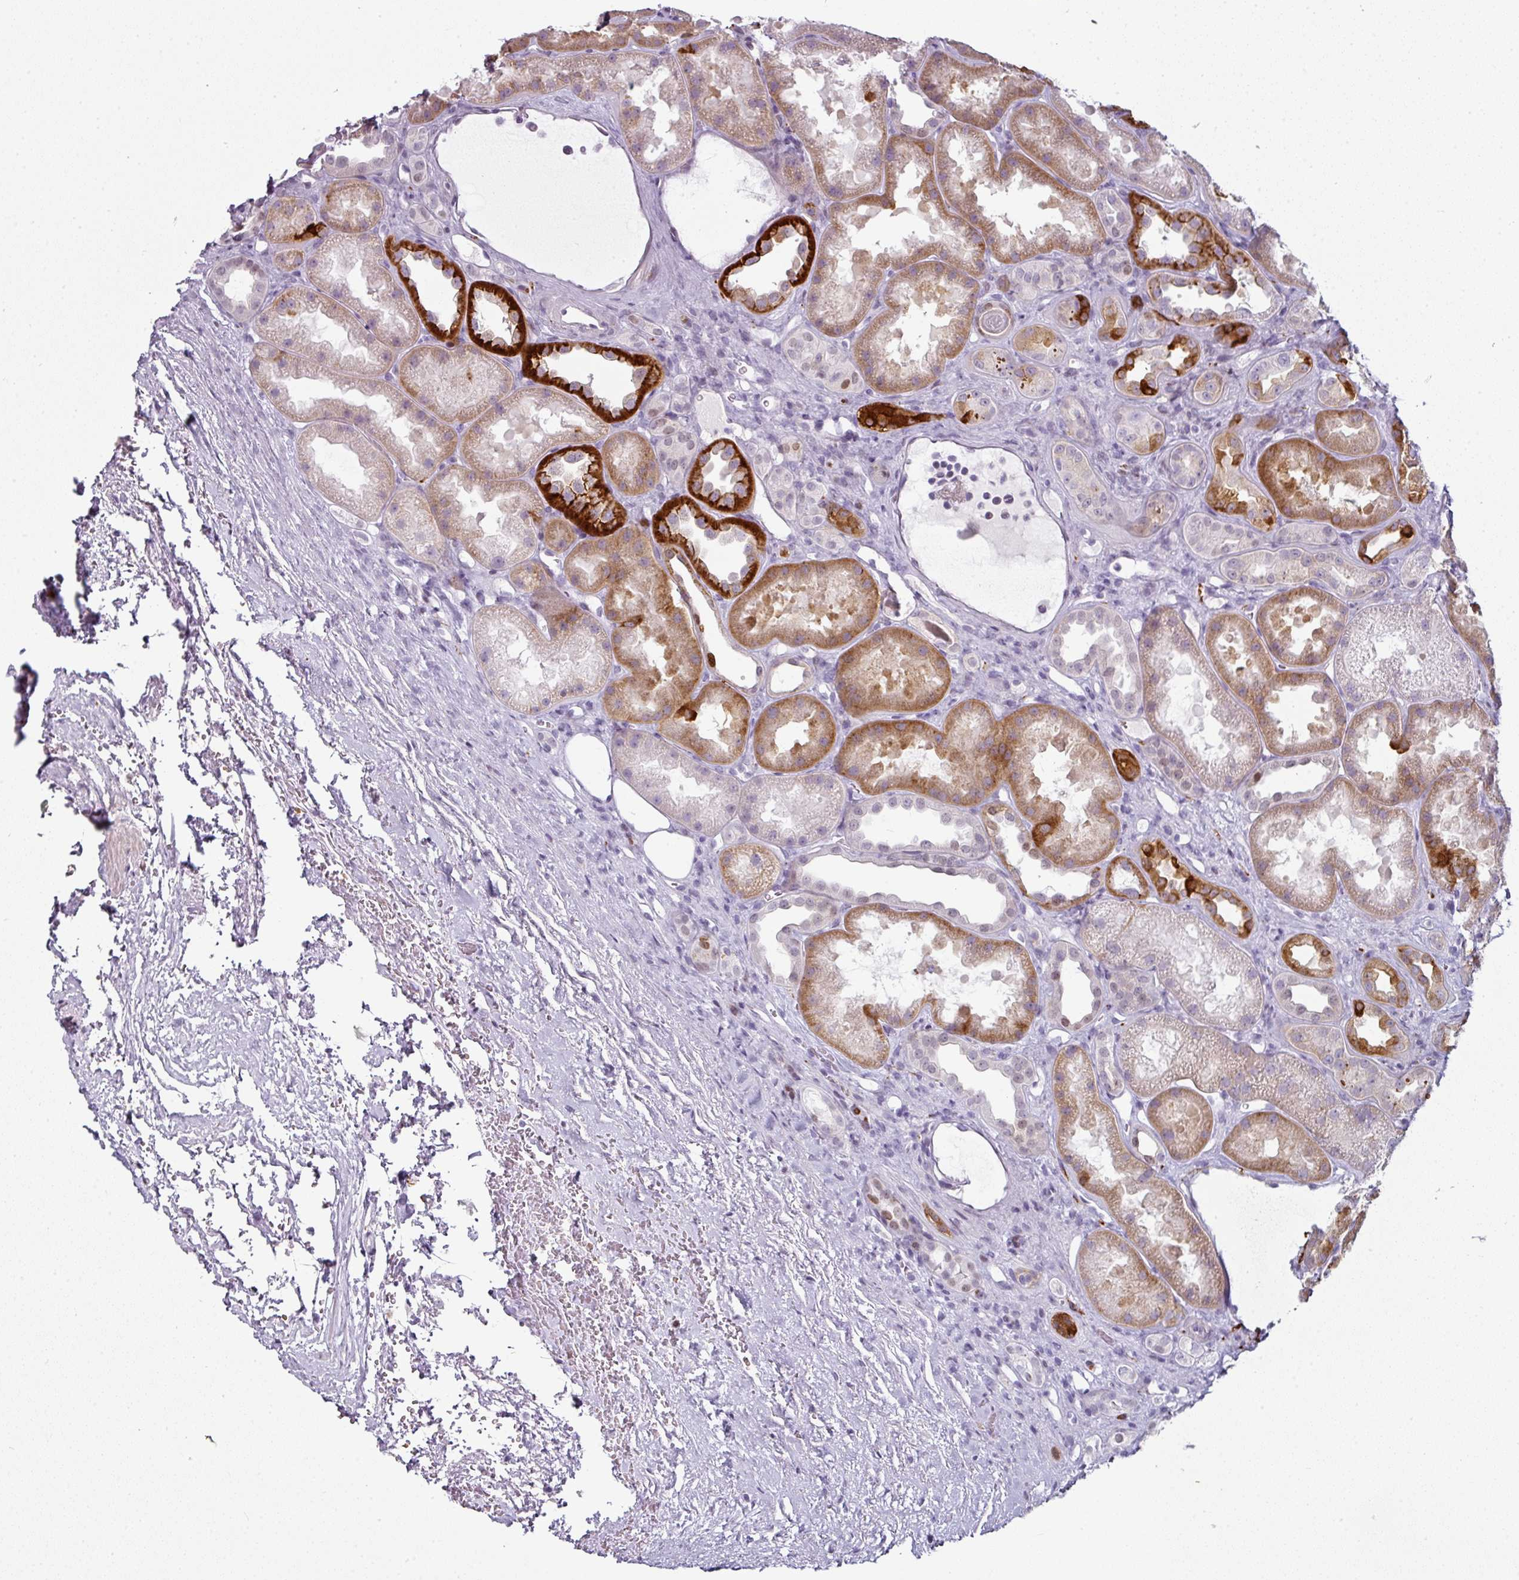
{"staining": {"intensity": "negative", "quantity": "none", "location": "none"}, "tissue": "kidney", "cell_type": "Cells in glomeruli", "image_type": "normal", "snomed": [{"axis": "morphology", "description": "Normal tissue, NOS"}, {"axis": "topography", "description": "Kidney"}], "caption": "This histopathology image is of benign kidney stained with IHC to label a protein in brown with the nuclei are counter-stained blue. There is no expression in cells in glomeruli. (DAB (3,3'-diaminobenzidine) immunohistochemistry, high magnification).", "gene": "SYT8", "patient": {"sex": "male", "age": 61}}